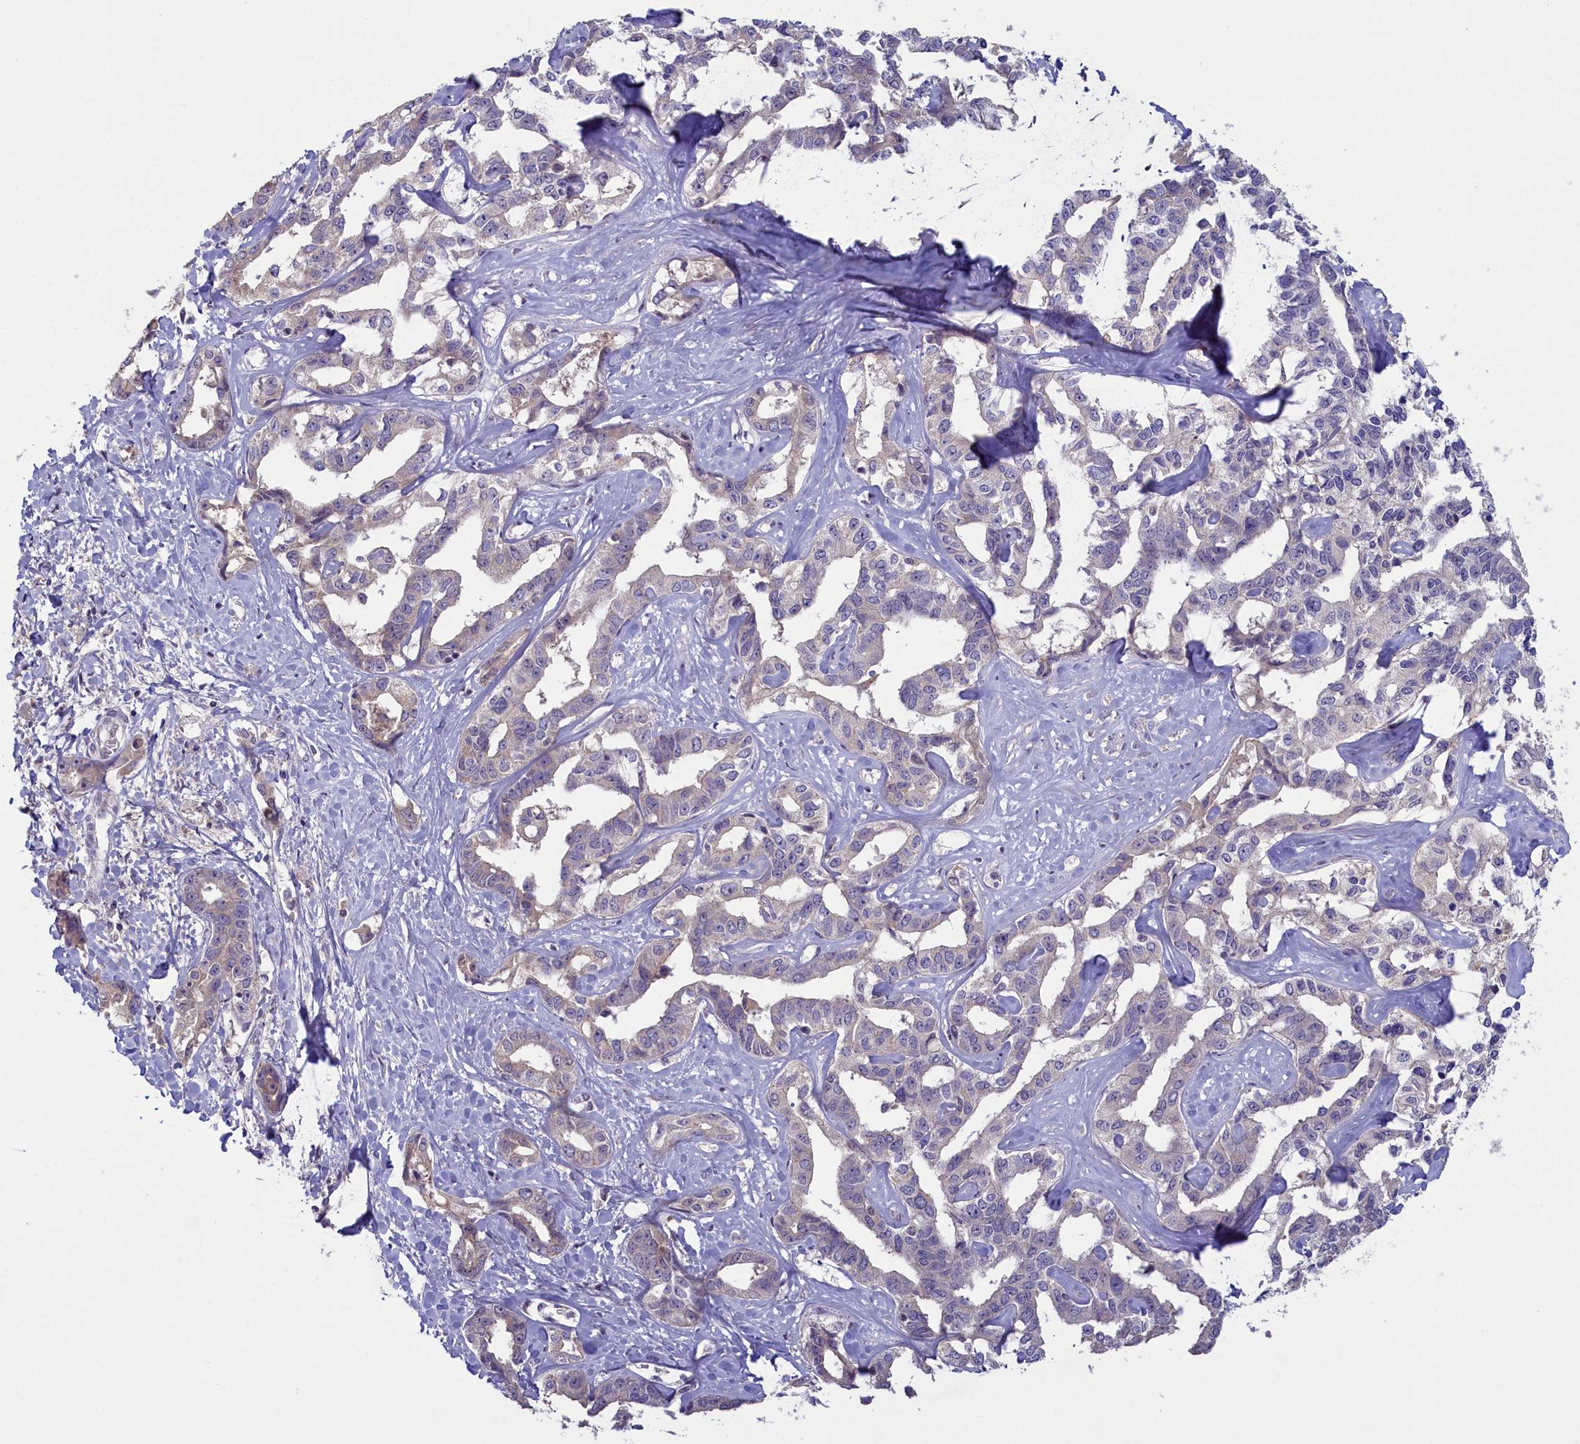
{"staining": {"intensity": "negative", "quantity": "none", "location": "none"}, "tissue": "liver cancer", "cell_type": "Tumor cells", "image_type": "cancer", "snomed": [{"axis": "morphology", "description": "Cholangiocarcinoma"}, {"axis": "topography", "description": "Liver"}], "caption": "IHC micrograph of neoplastic tissue: liver cholangiocarcinoma stained with DAB shows no significant protein positivity in tumor cells. (DAB (3,3'-diaminobenzidine) immunohistochemistry, high magnification).", "gene": "ATF7IP2", "patient": {"sex": "male", "age": 59}}